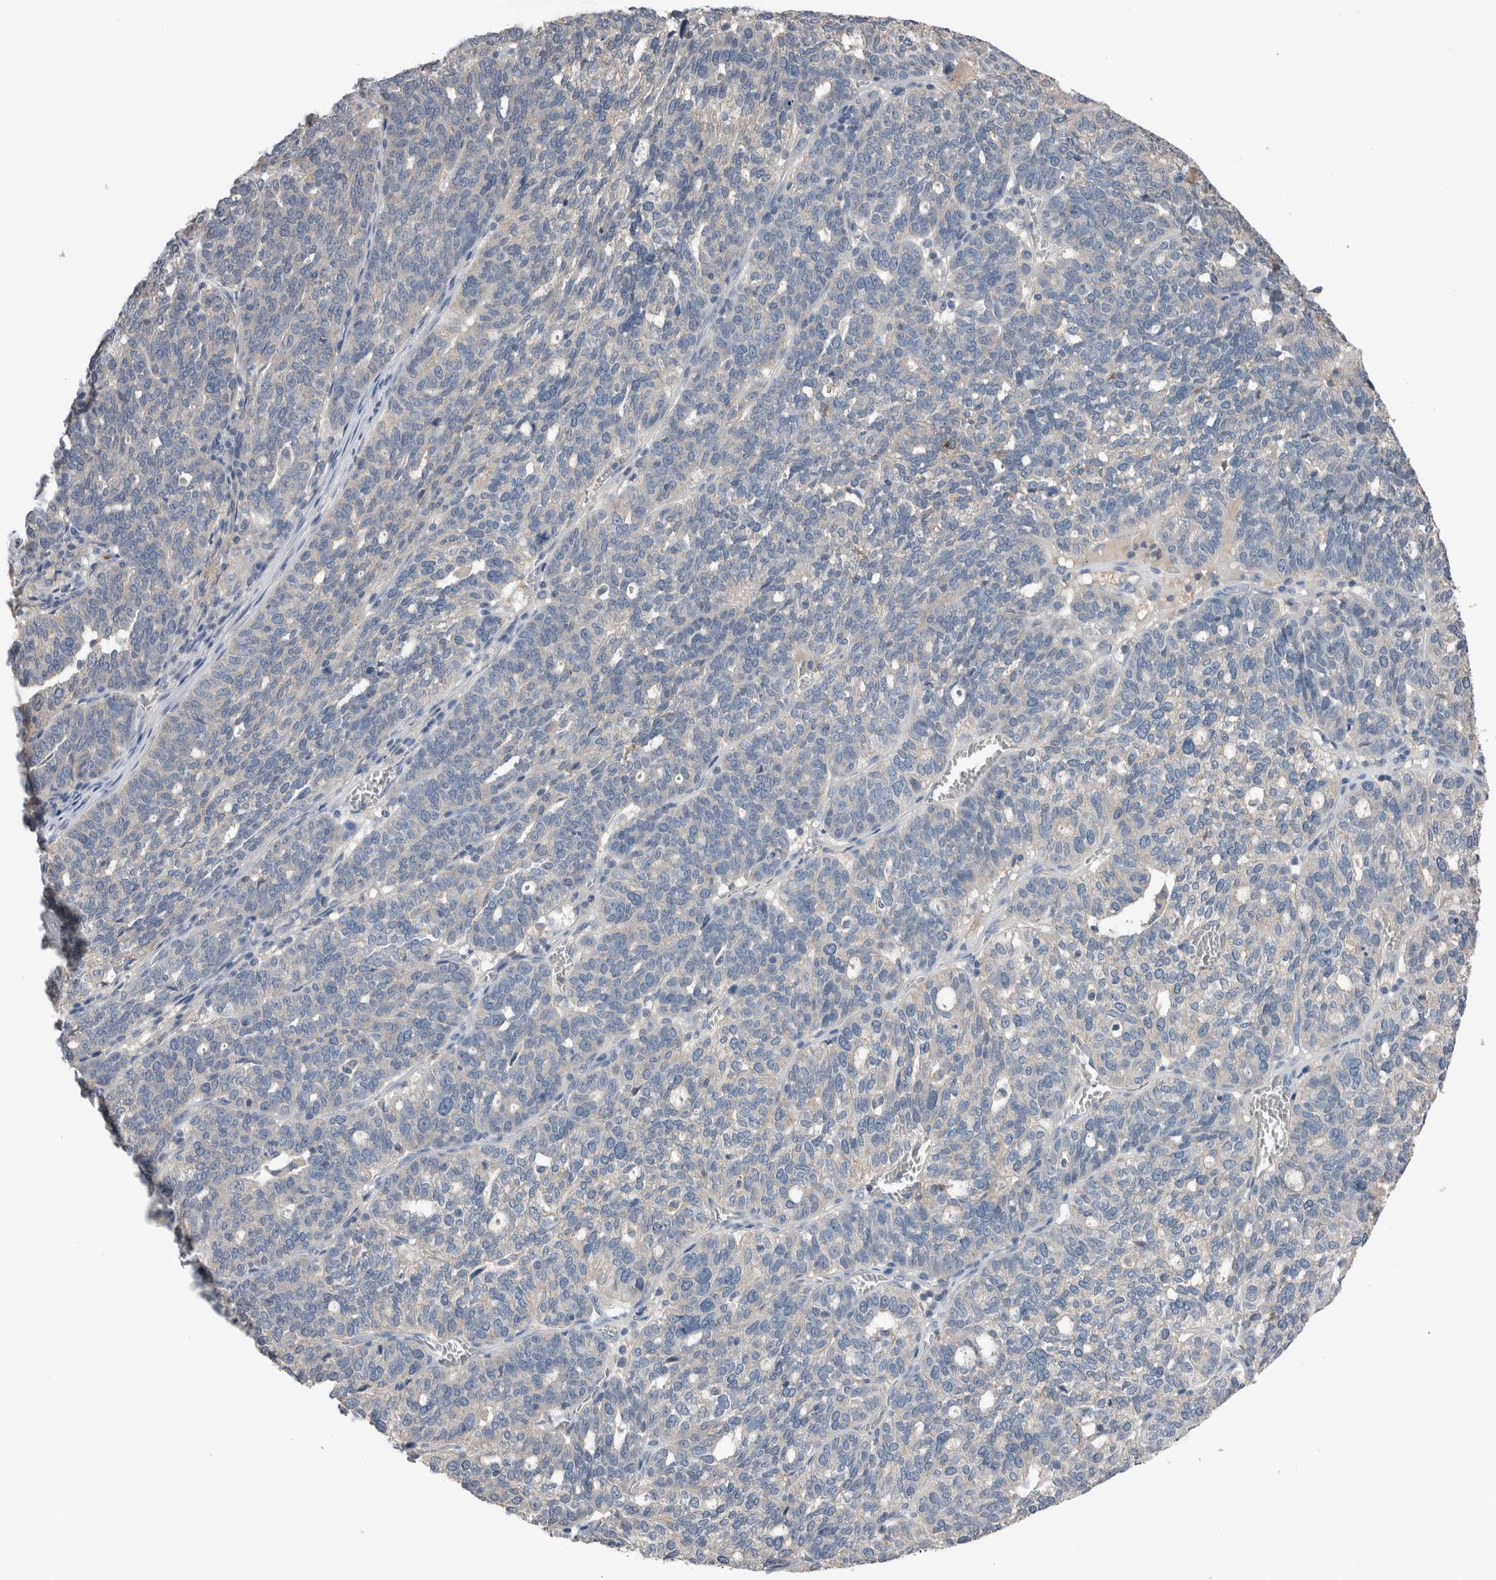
{"staining": {"intensity": "negative", "quantity": "none", "location": "none"}, "tissue": "ovarian cancer", "cell_type": "Tumor cells", "image_type": "cancer", "snomed": [{"axis": "morphology", "description": "Cystadenocarcinoma, serous, NOS"}, {"axis": "topography", "description": "Ovary"}], "caption": "This is a photomicrograph of immunohistochemistry (IHC) staining of ovarian serous cystadenocarcinoma, which shows no staining in tumor cells.", "gene": "CRNN", "patient": {"sex": "female", "age": 59}}